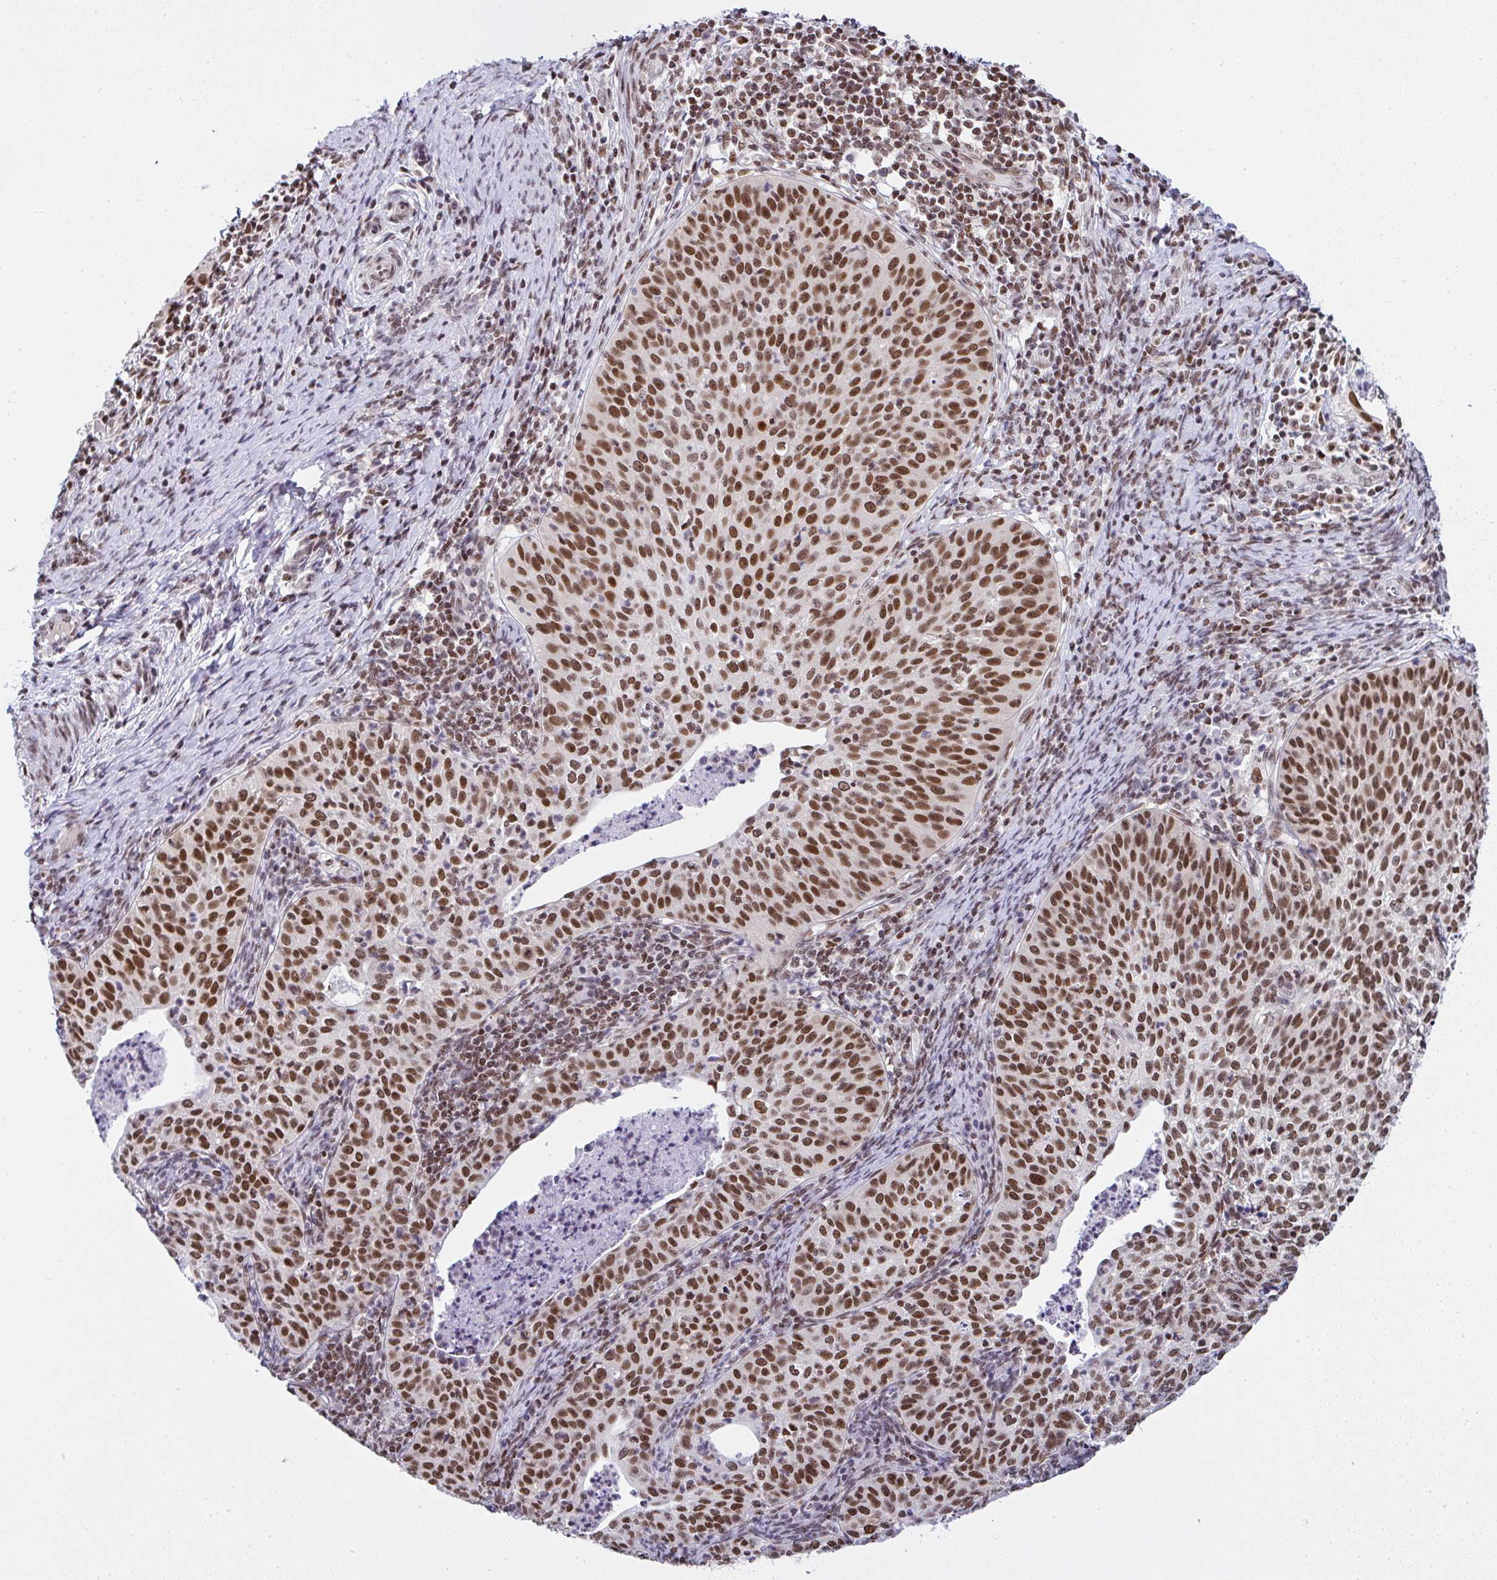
{"staining": {"intensity": "strong", "quantity": ">75%", "location": "nuclear"}, "tissue": "cervical cancer", "cell_type": "Tumor cells", "image_type": "cancer", "snomed": [{"axis": "morphology", "description": "Squamous cell carcinoma, NOS"}, {"axis": "topography", "description": "Cervix"}], "caption": "Immunohistochemical staining of squamous cell carcinoma (cervical) demonstrates high levels of strong nuclear protein positivity in about >75% of tumor cells.", "gene": "DR1", "patient": {"sex": "female", "age": 30}}